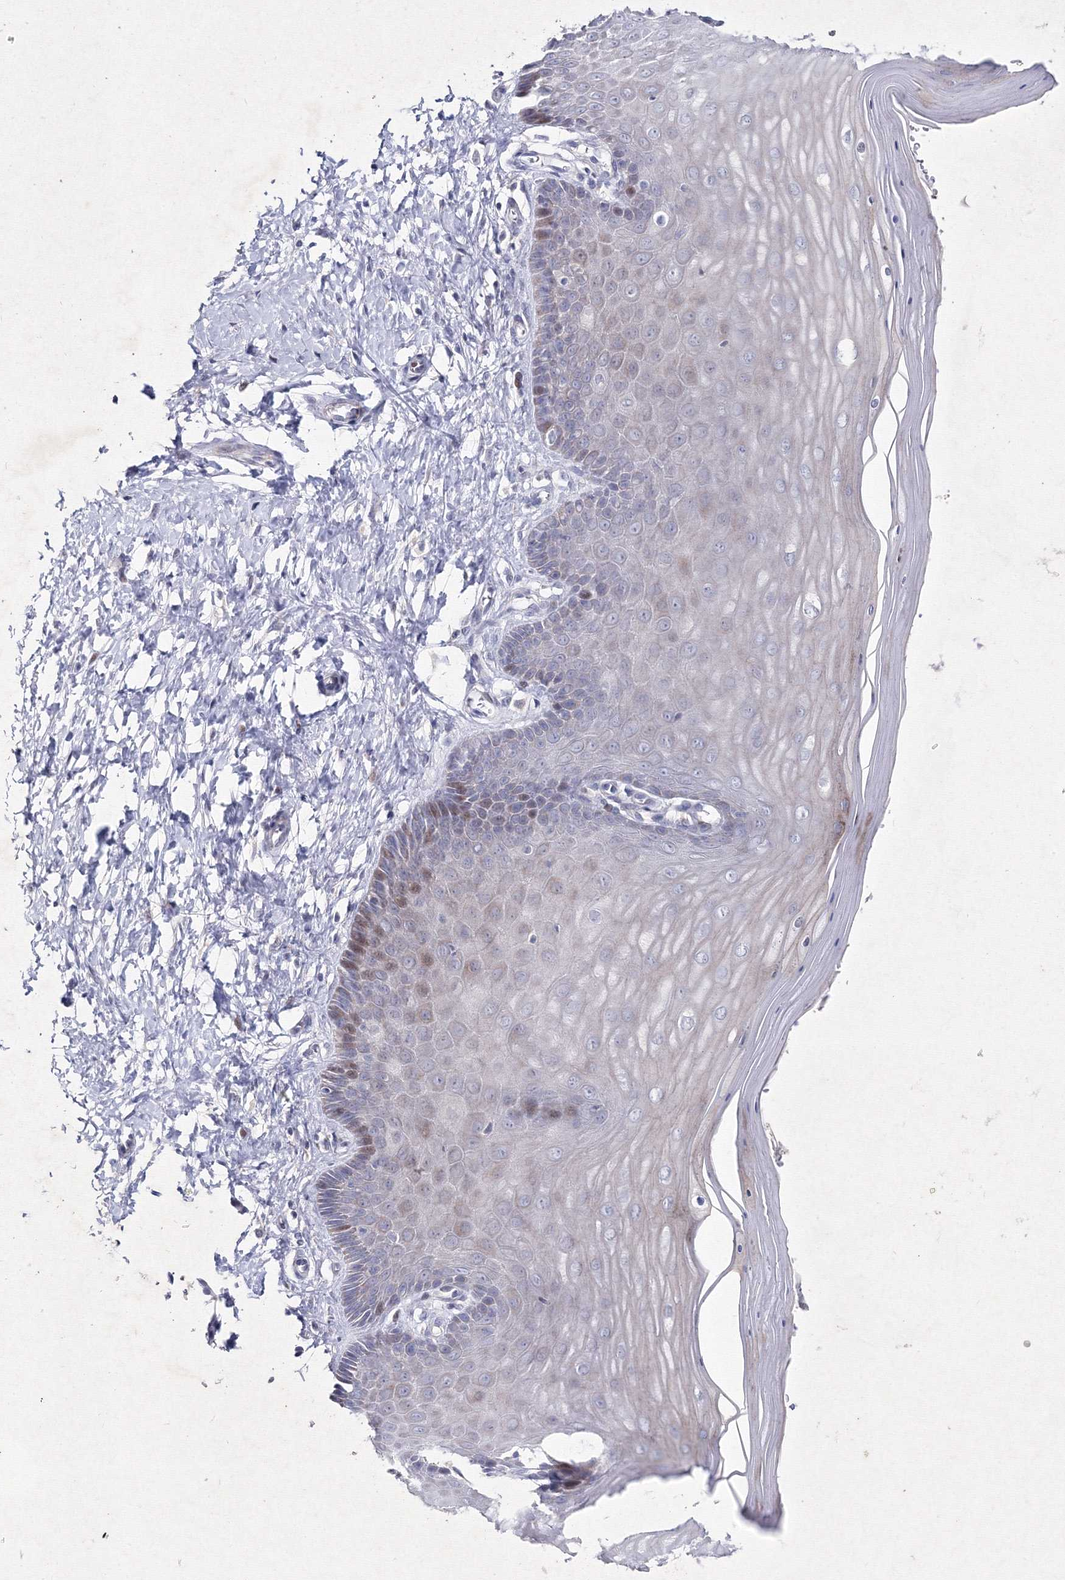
{"staining": {"intensity": "strong", "quantity": ">75%", "location": "cytoplasmic/membranous,nuclear"}, "tissue": "cervix", "cell_type": "Glandular cells", "image_type": "normal", "snomed": [{"axis": "morphology", "description": "Normal tissue, NOS"}, {"axis": "topography", "description": "Cervix"}], "caption": "Normal cervix was stained to show a protein in brown. There is high levels of strong cytoplasmic/membranous,nuclear expression in approximately >75% of glandular cells. Using DAB (3,3'-diaminobenzidine) (brown) and hematoxylin (blue) stains, captured at high magnification using brightfield microscopy.", "gene": "SMIM29", "patient": {"sex": "female", "age": 55}}